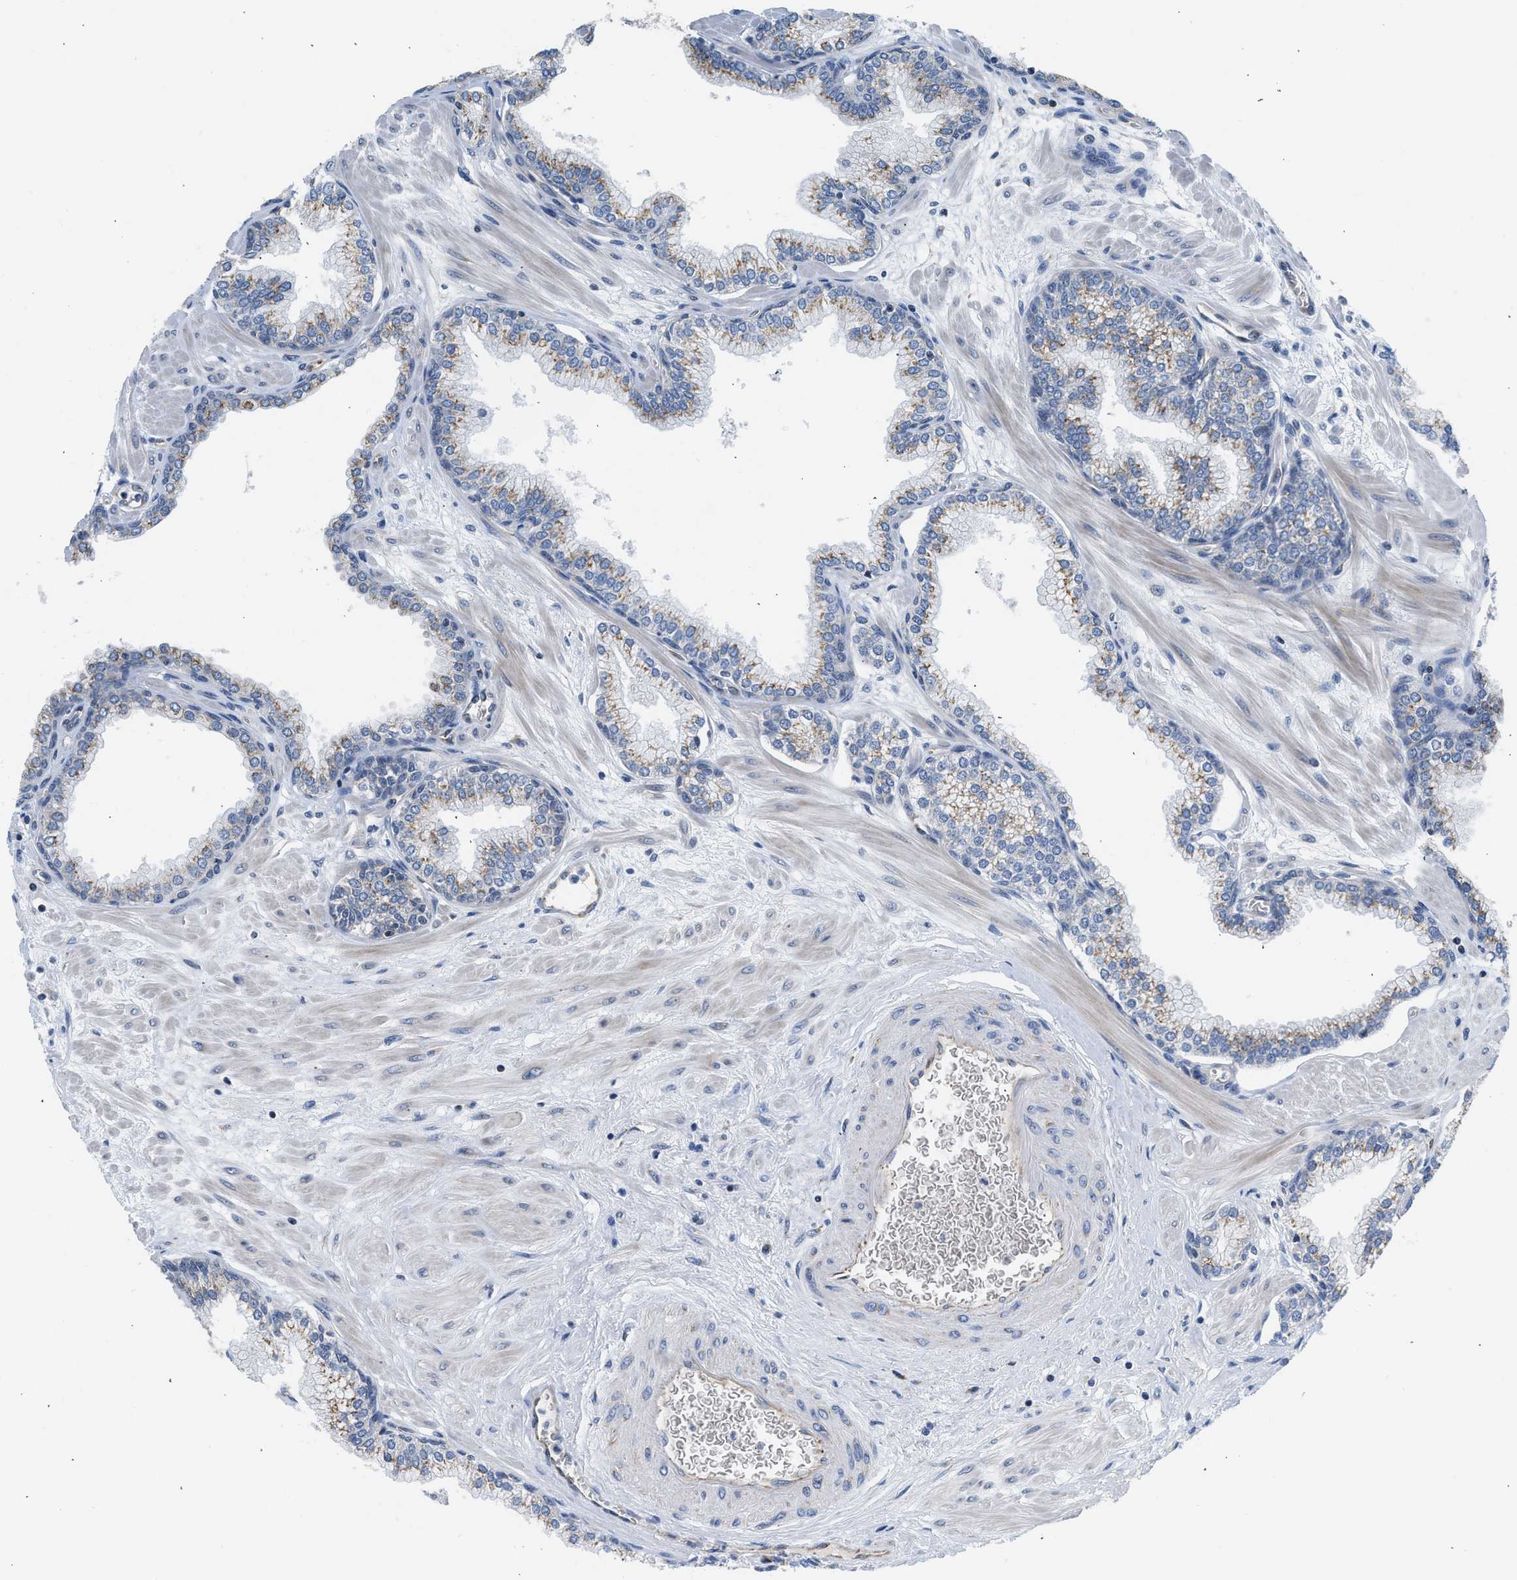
{"staining": {"intensity": "moderate", "quantity": "<25%", "location": "cytoplasmic/membranous"}, "tissue": "prostate", "cell_type": "Glandular cells", "image_type": "normal", "snomed": [{"axis": "morphology", "description": "Normal tissue, NOS"}, {"axis": "morphology", "description": "Urothelial carcinoma, Low grade"}, {"axis": "topography", "description": "Urinary bladder"}, {"axis": "topography", "description": "Prostate"}], "caption": "Prostate stained for a protein displays moderate cytoplasmic/membranous positivity in glandular cells. (DAB IHC, brown staining for protein, blue staining for nuclei).", "gene": "PIM1", "patient": {"sex": "male", "age": 60}}